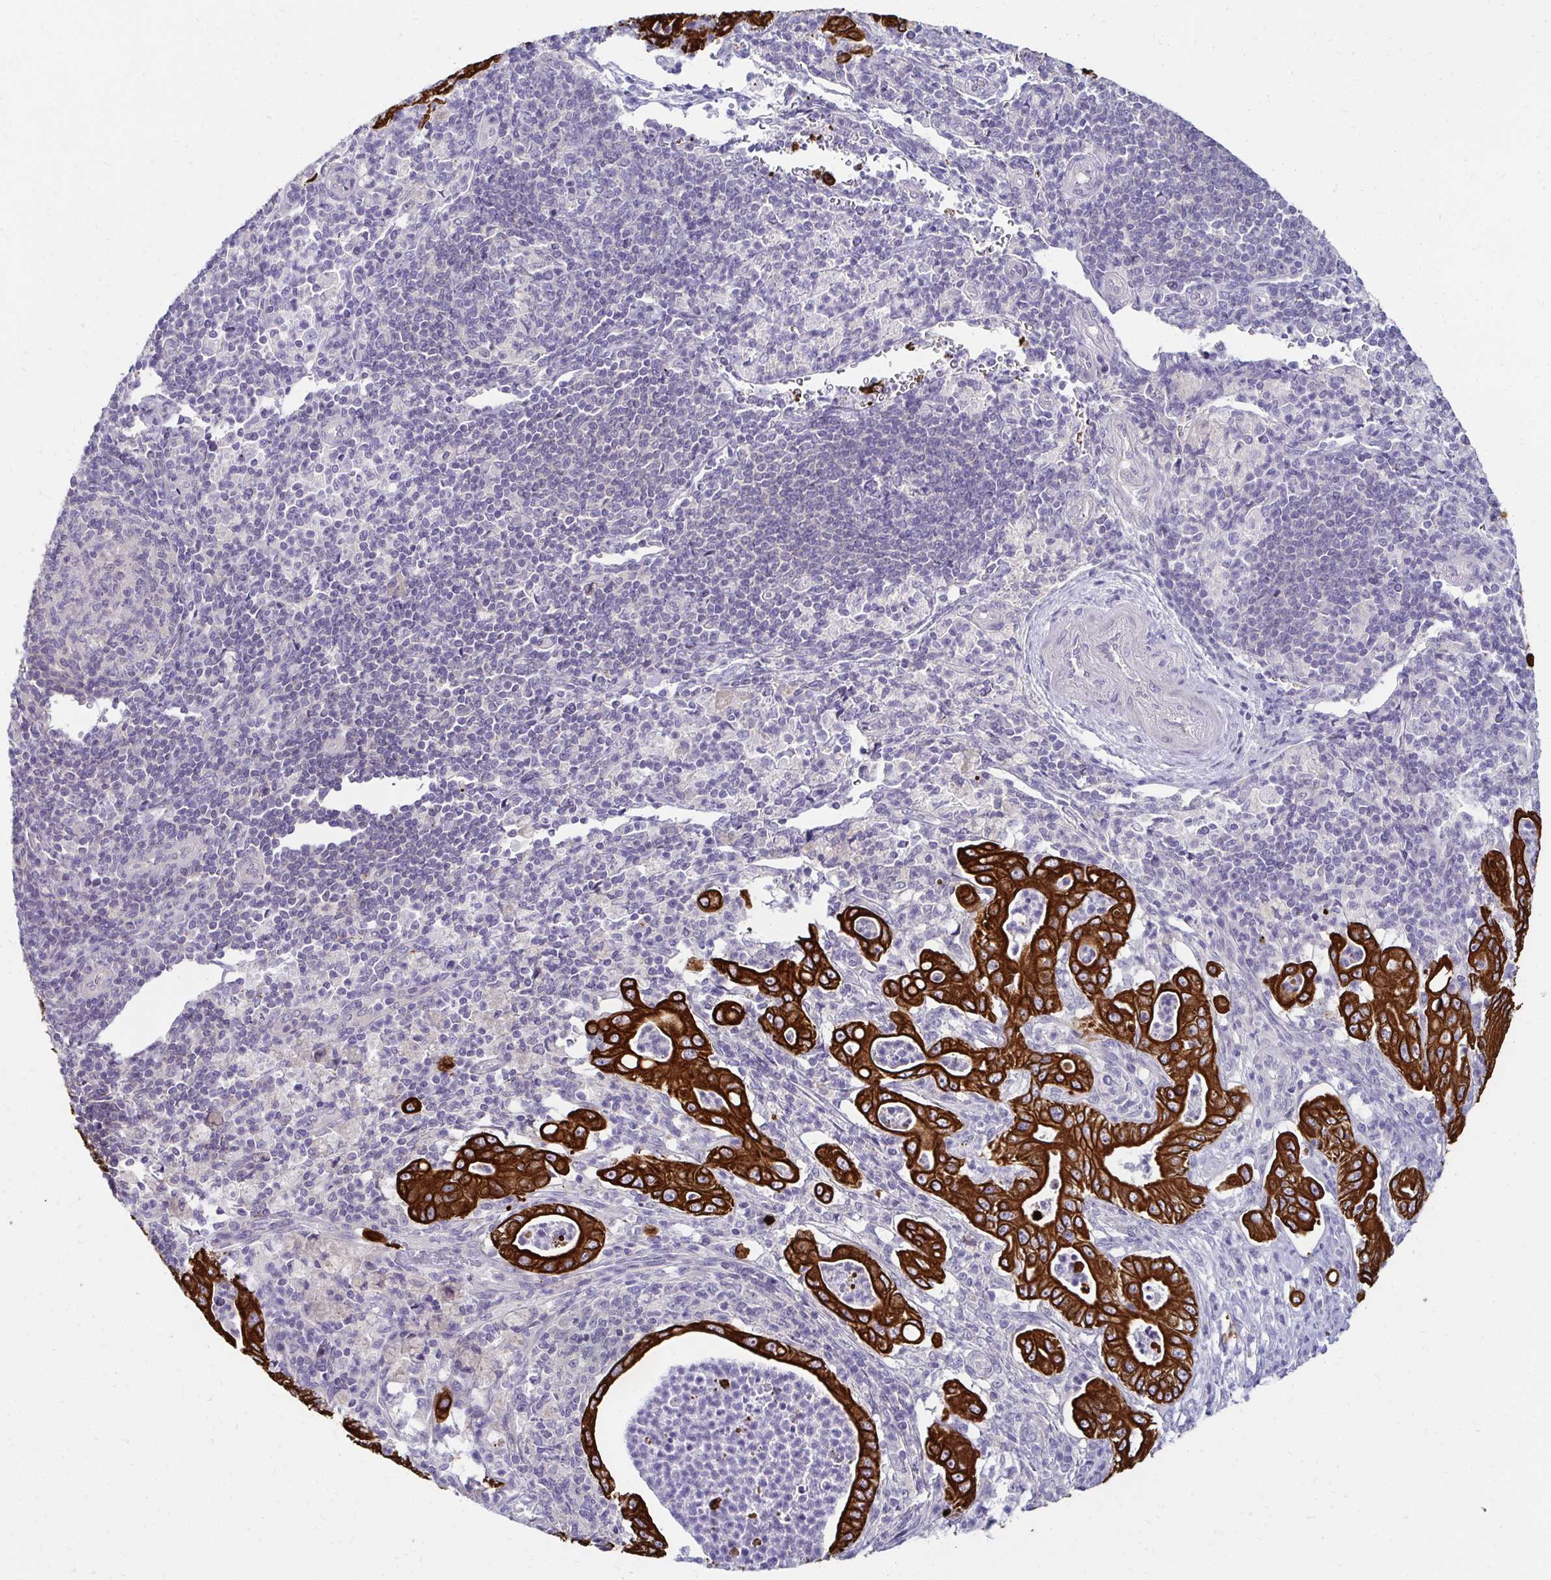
{"staining": {"intensity": "strong", "quantity": ">75%", "location": "cytoplasmic/membranous"}, "tissue": "pancreatic cancer", "cell_type": "Tumor cells", "image_type": "cancer", "snomed": [{"axis": "morphology", "description": "Adenocarcinoma, NOS"}, {"axis": "topography", "description": "Pancreas"}], "caption": "High-power microscopy captured an IHC micrograph of adenocarcinoma (pancreatic), revealing strong cytoplasmic/membranous expression in approximately >75% of tumor cells.", "gene": "C1QTNF2", "patient": {"sex": "male", "age": 71}}